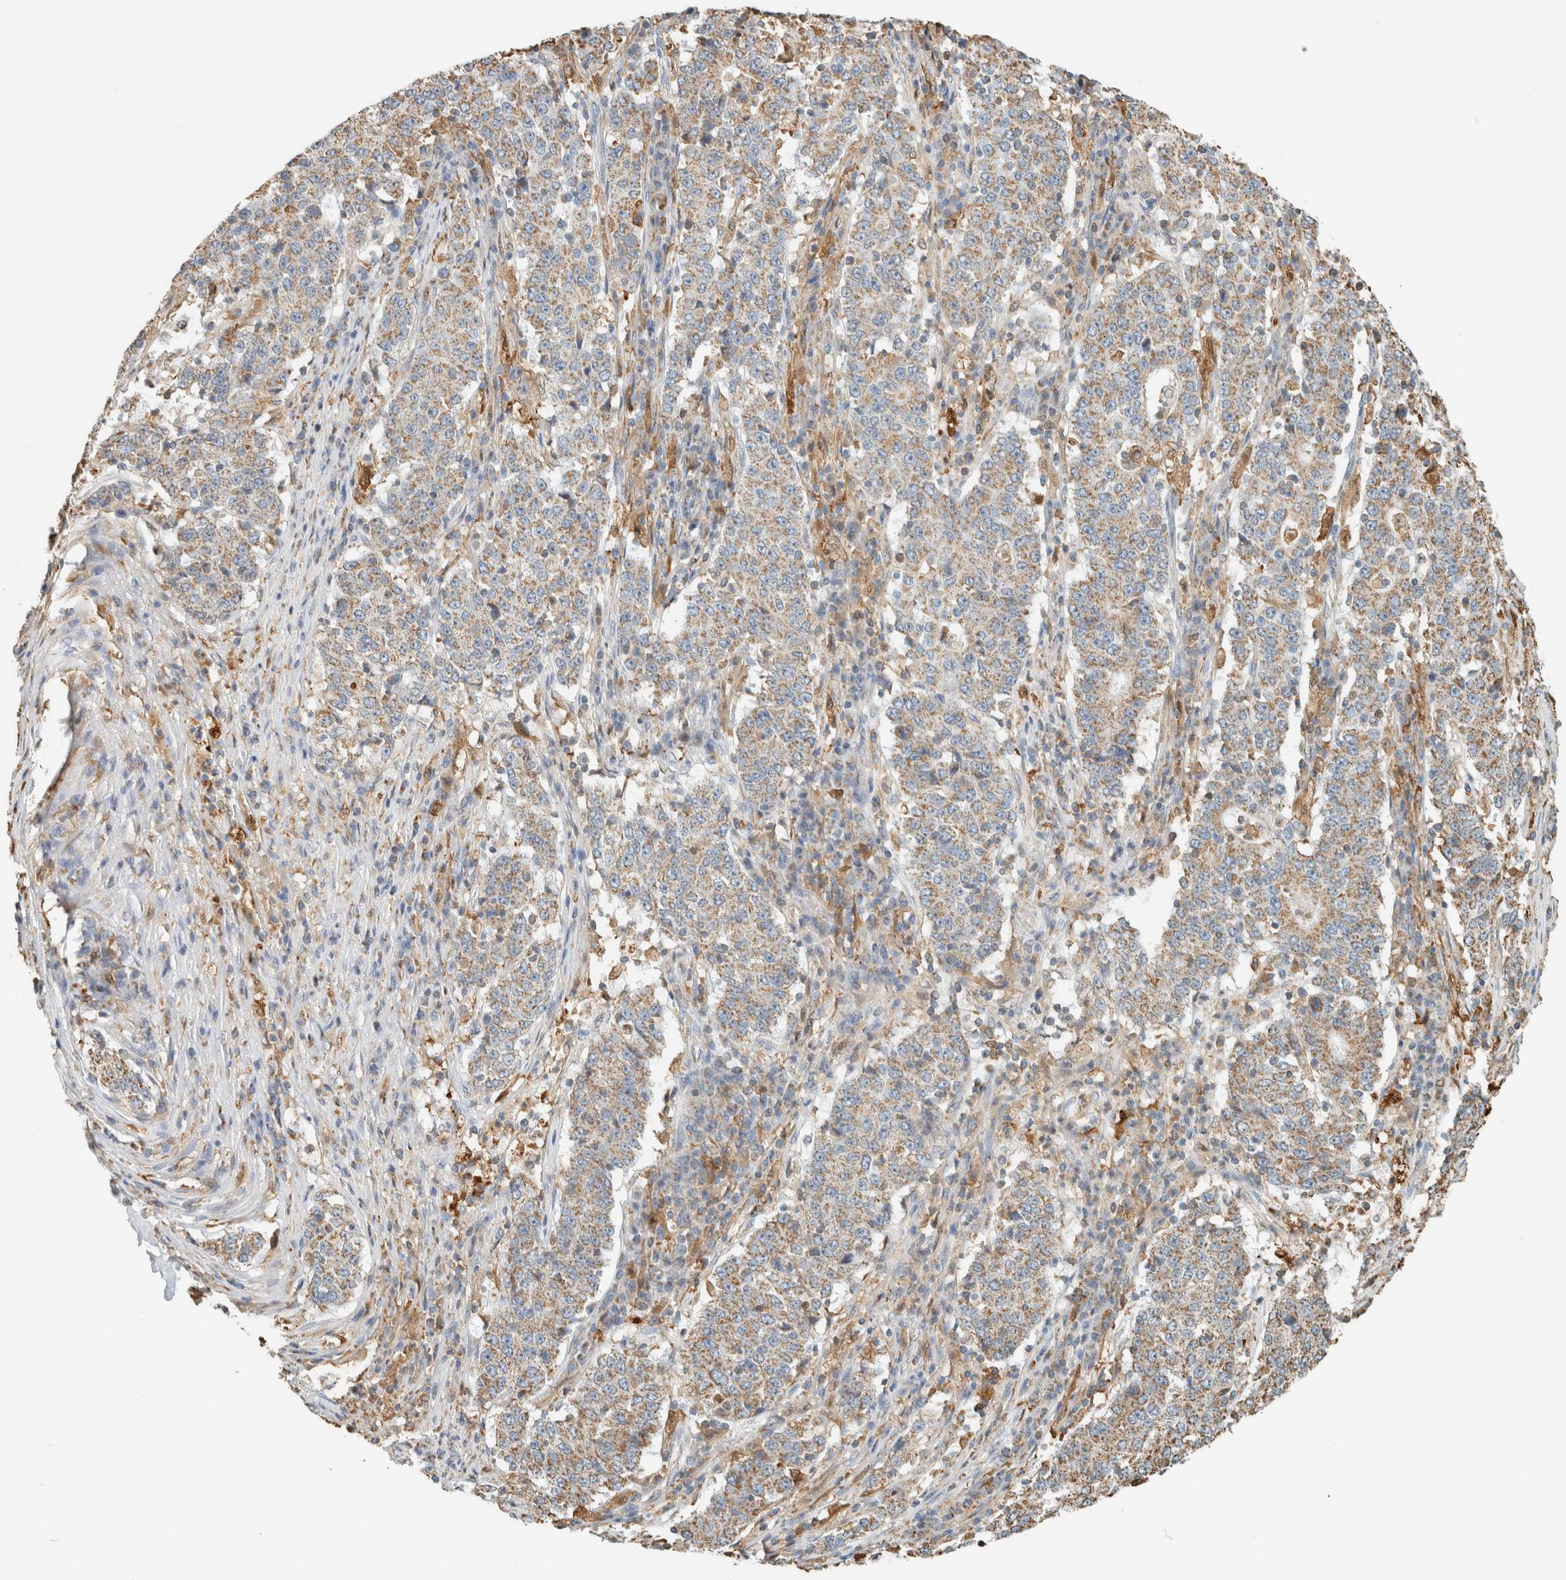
{"staining": {"intensity": "weak", "quantity": ">75%", "location": "cytoplasmic/membranous"}, "tissue": "stomach cancer", "cell_type": "Tumor cells", "image_type": "cancer", "snomed": [{"axis": "morphology", "description": "Adenocarcinoma, NOS"}, {"axis": "topography", "description": "Stomach"}], "caption": "Immunohistochemical staining of stomach adenocarcinoma demonstrates low levels of weak cytoplasmic/membranous expression in approximately >75% of tumor cells. The protein is stained brown, and the nuclei are stained in blue (DAB IHC with brightfield microscopy, high magnification).", "gene": "CAPG", "patient": {"sex": "male", "age": 59}}